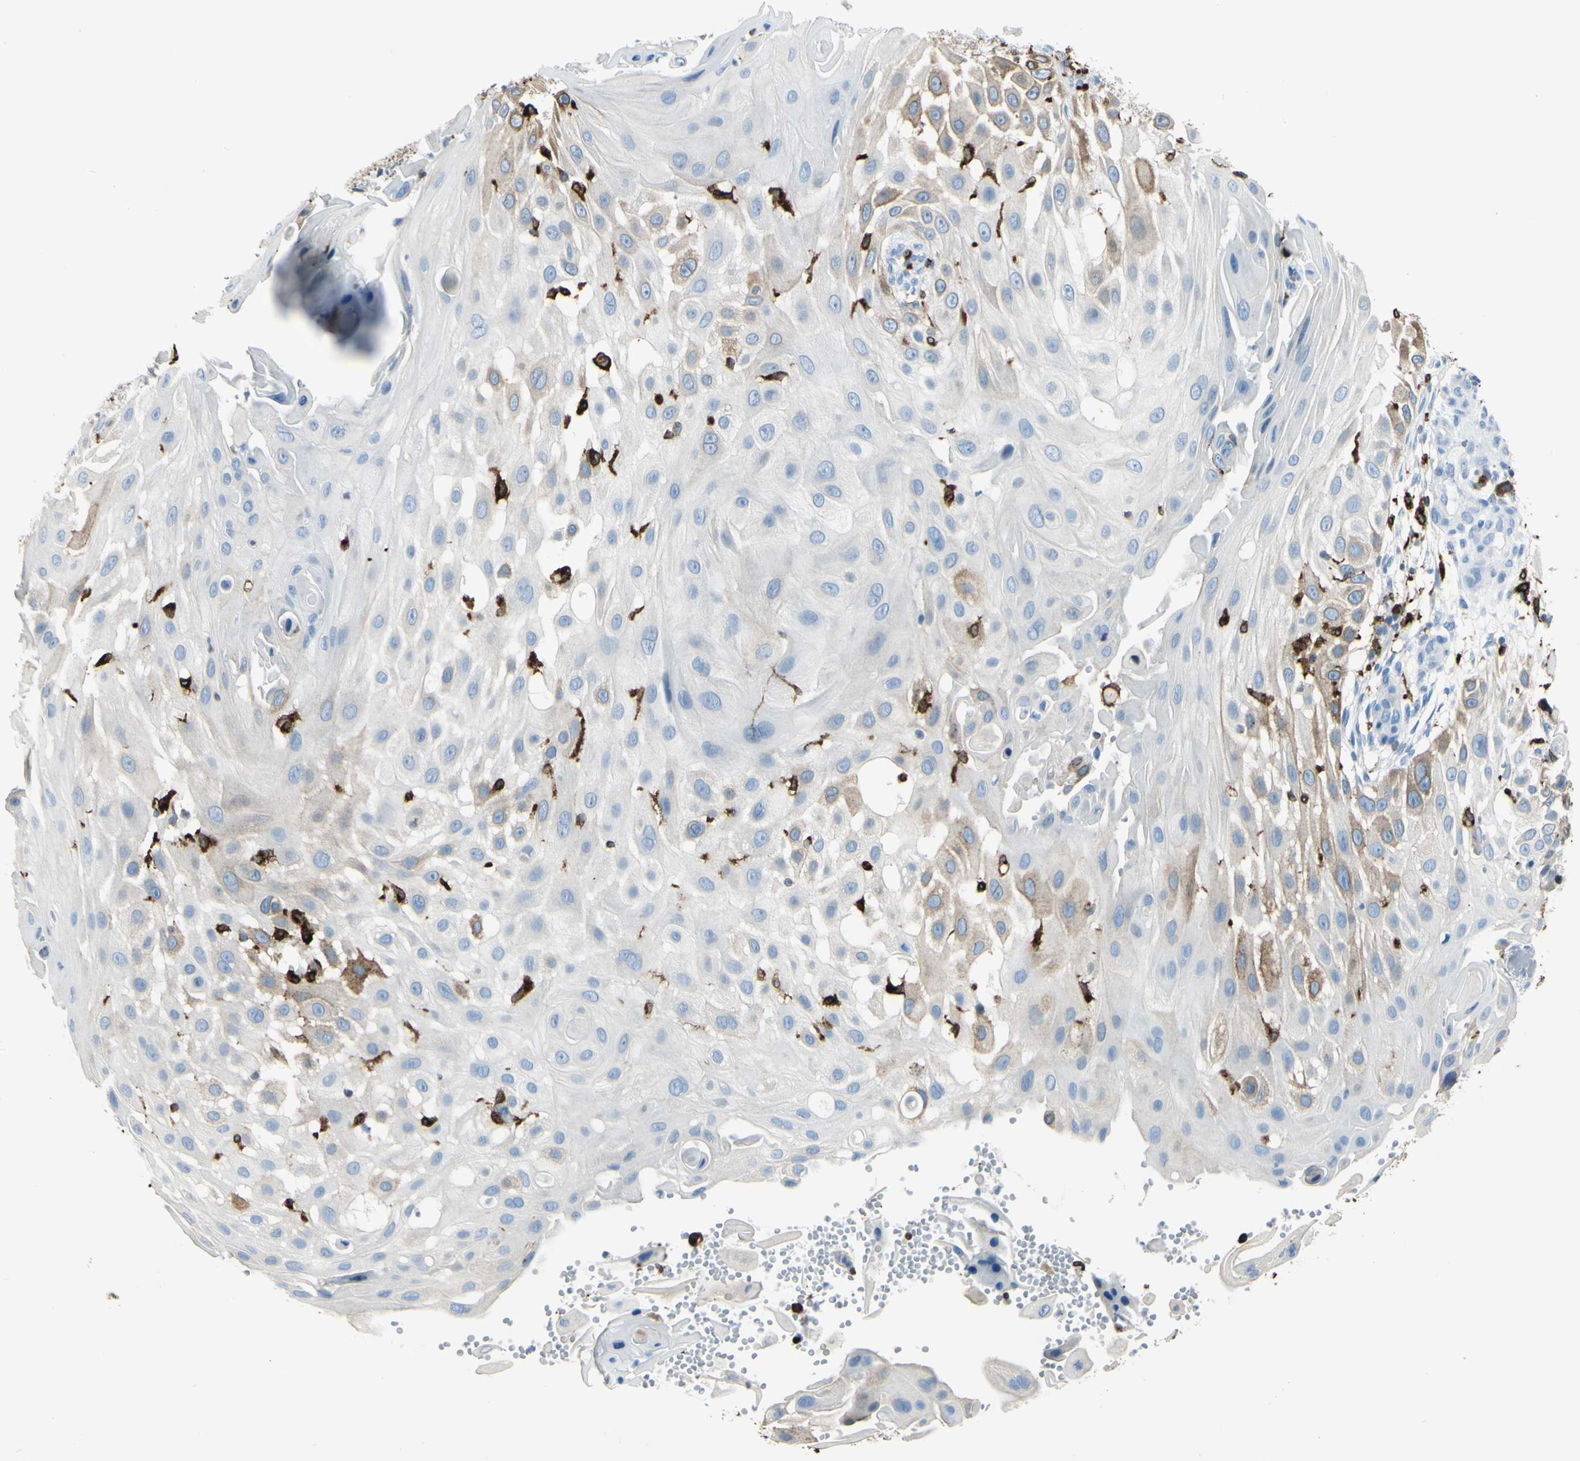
{"staining": {"intensity": "moderate", "quantity": "<25%", "location": "cytoplasmic/membranous"}, "tissue": "skin cancer", "cell_type": "Tumor cells", "image_type": "cancer", "snomed": [{"axis": "morphology", "description": "Squamous cell carcinoma, NOS"}, {"axis": "topography", "description": "Skin"}], "caption": "Squamous cell carcinoma (skin) tissue reveals moderate cytoplasmic/membranous expression in about <25% of tumor cells, visualized by immunohistochemistry.", "gene": "CD74", "patient": {"sex": "female", "age": 44}}